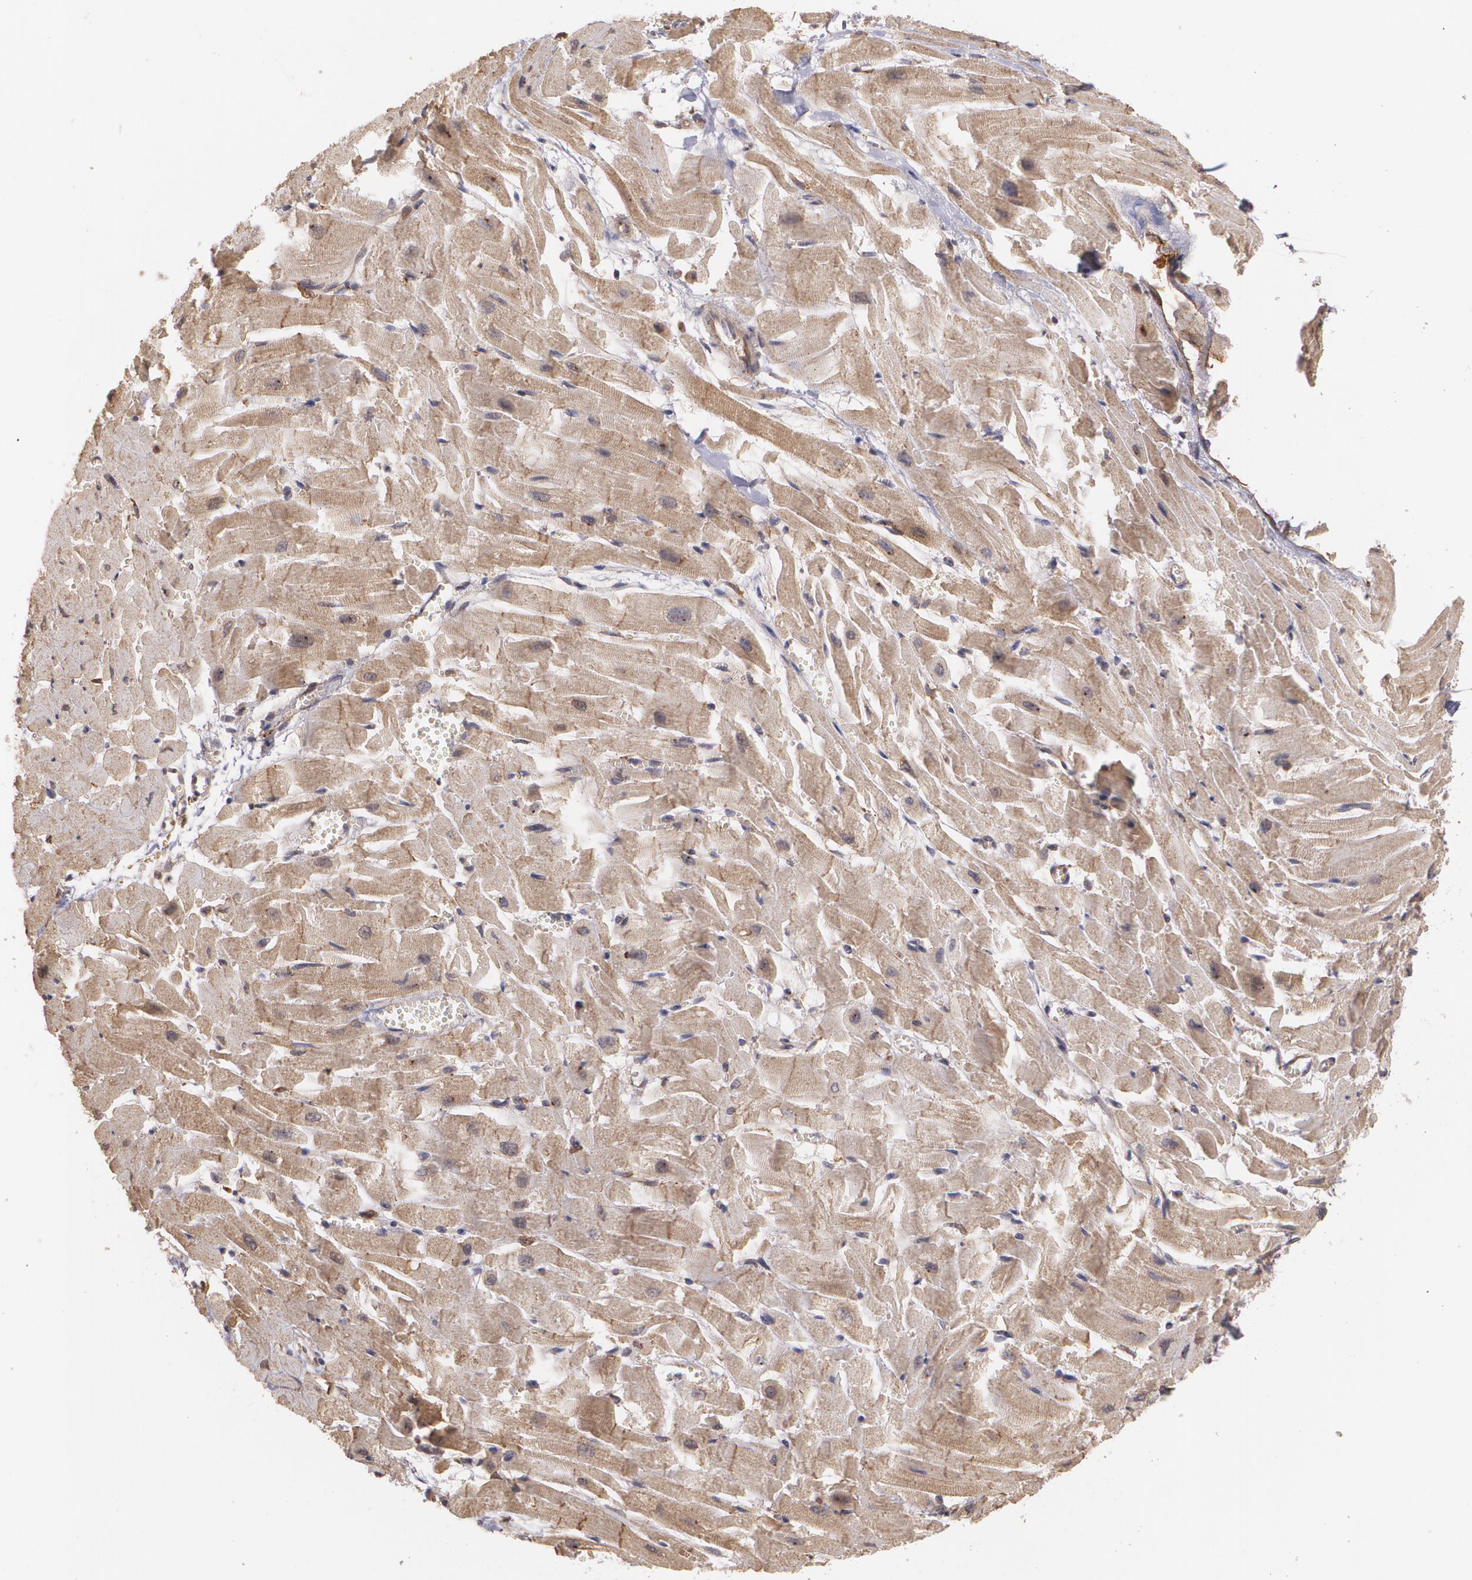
{"staining": {"intensity": "moderate", "quantity": ">75%", "location": "cytoplasmic/membranous"}, "tissue": "heart muscle", "cell_type": "Cardiomyocytes", "image_type": "normal", "snomed": [{"axis": "morphology", "description": "Normal tissue, NOS"}, {"axis": "topography", "description": "Heart"}], "caption": "About >75% of cardiomyocytes in benign heart muscle demonstrate moderate cytoplasmic/membranous protein staining as visualized by brown immunohistochemical staining.", "gene": "ECE1", "patient": {"sex": "female", "age": 19}}